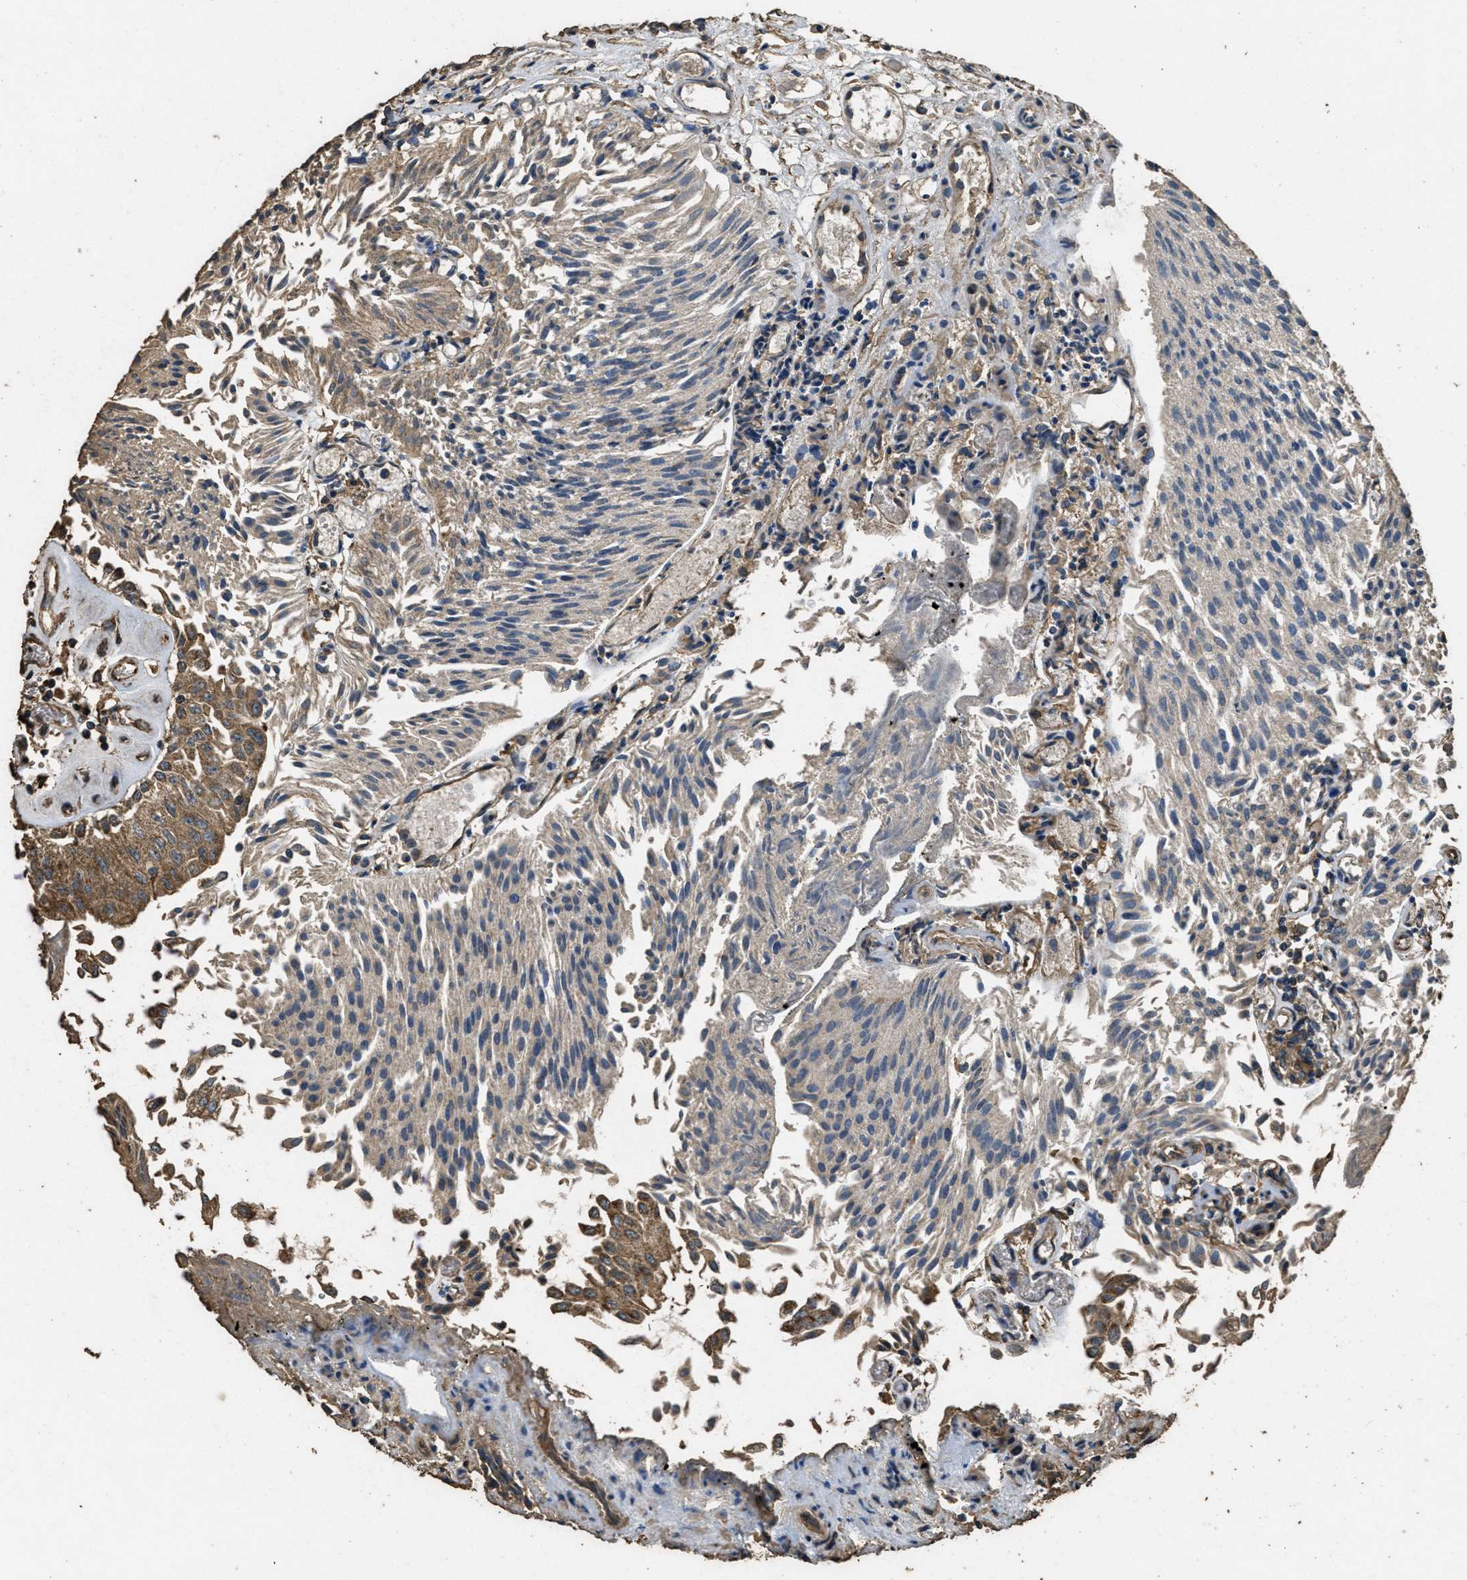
{"staining": {"intensity": "moderate", "quantity": "25%-75%", "location": "cytoplasmic/membranous"}, "tissue": "urothelial cancer", "cell_type": "Tumor cells", "image_type": "cancer", "snomed": [{"axis": "morphology", "description": "Urothelial carcinoma, Low grade"}, {"axis": "topography", "description": "Urinary bladder"}], "caption": "Immunohistochemistry (IHC) (DAB (3,3'-diaminobenzidine)) staining of human urothelial cancer demonstrates moderate cytoplasmic/membranous protein expression in about 25%-75% of tumor cells.", "gene": "CYRIA", "patient": {"sex": "male", "age": 86}}